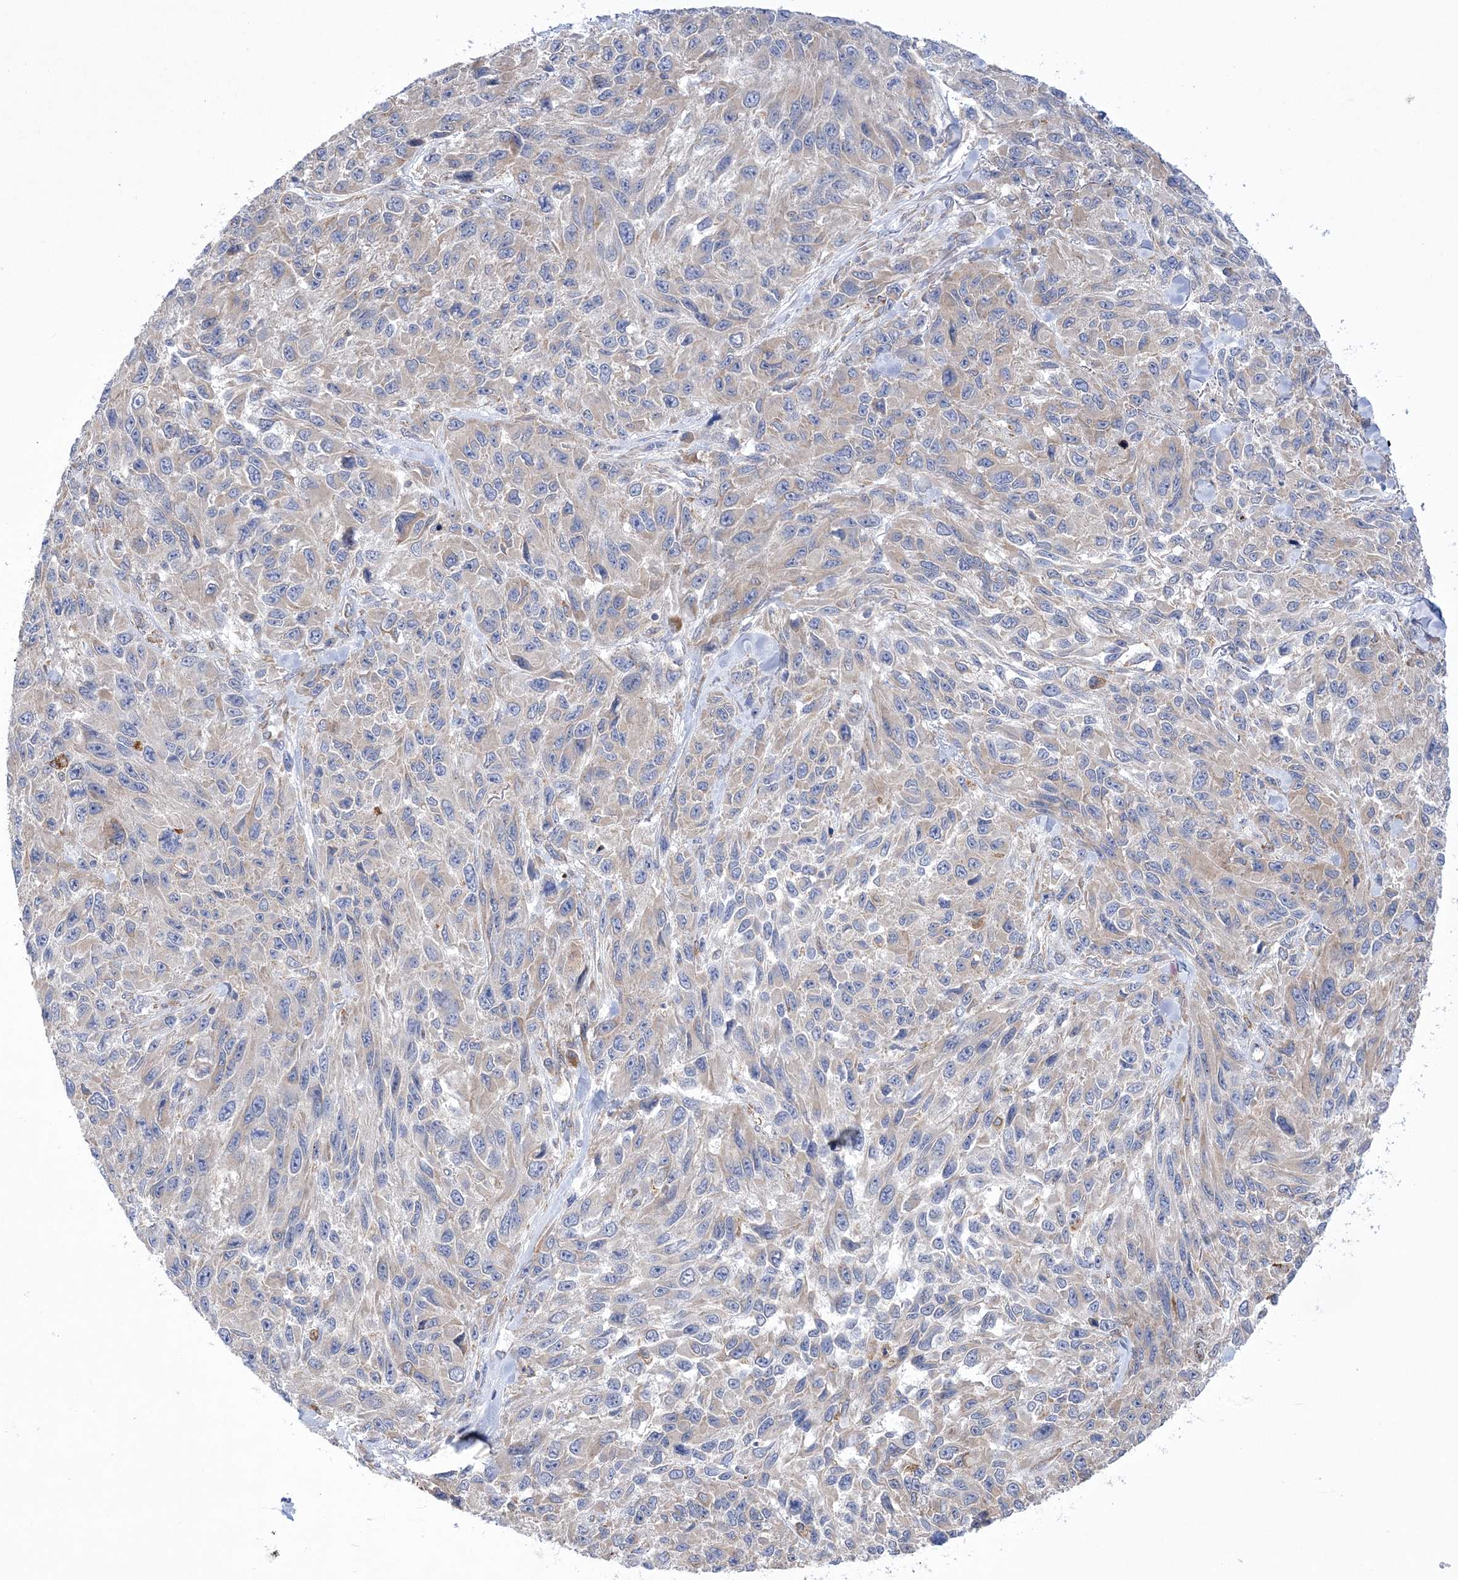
{"staining": {"intensity": "negative", "quantity": "none", "location": "none"}, "tissue": "melanoma", "cell_type": "Tumor cells", "image_type": "cancer", "snomed": [{"axis": "morphology", "description": "Malignant melanoma, NOS"}, {"axis": "topography", "description": "Skin"}], "caption": "Malignant melanoma was stained to show a protein in brown. There is no significant staining in tumor cells. (DAB (3,3'-diaminobenzidine) immunohistochemistry (IHC), high magnification).", "gene": "MED31", "patient": {"sex": "female", "age": 96}}